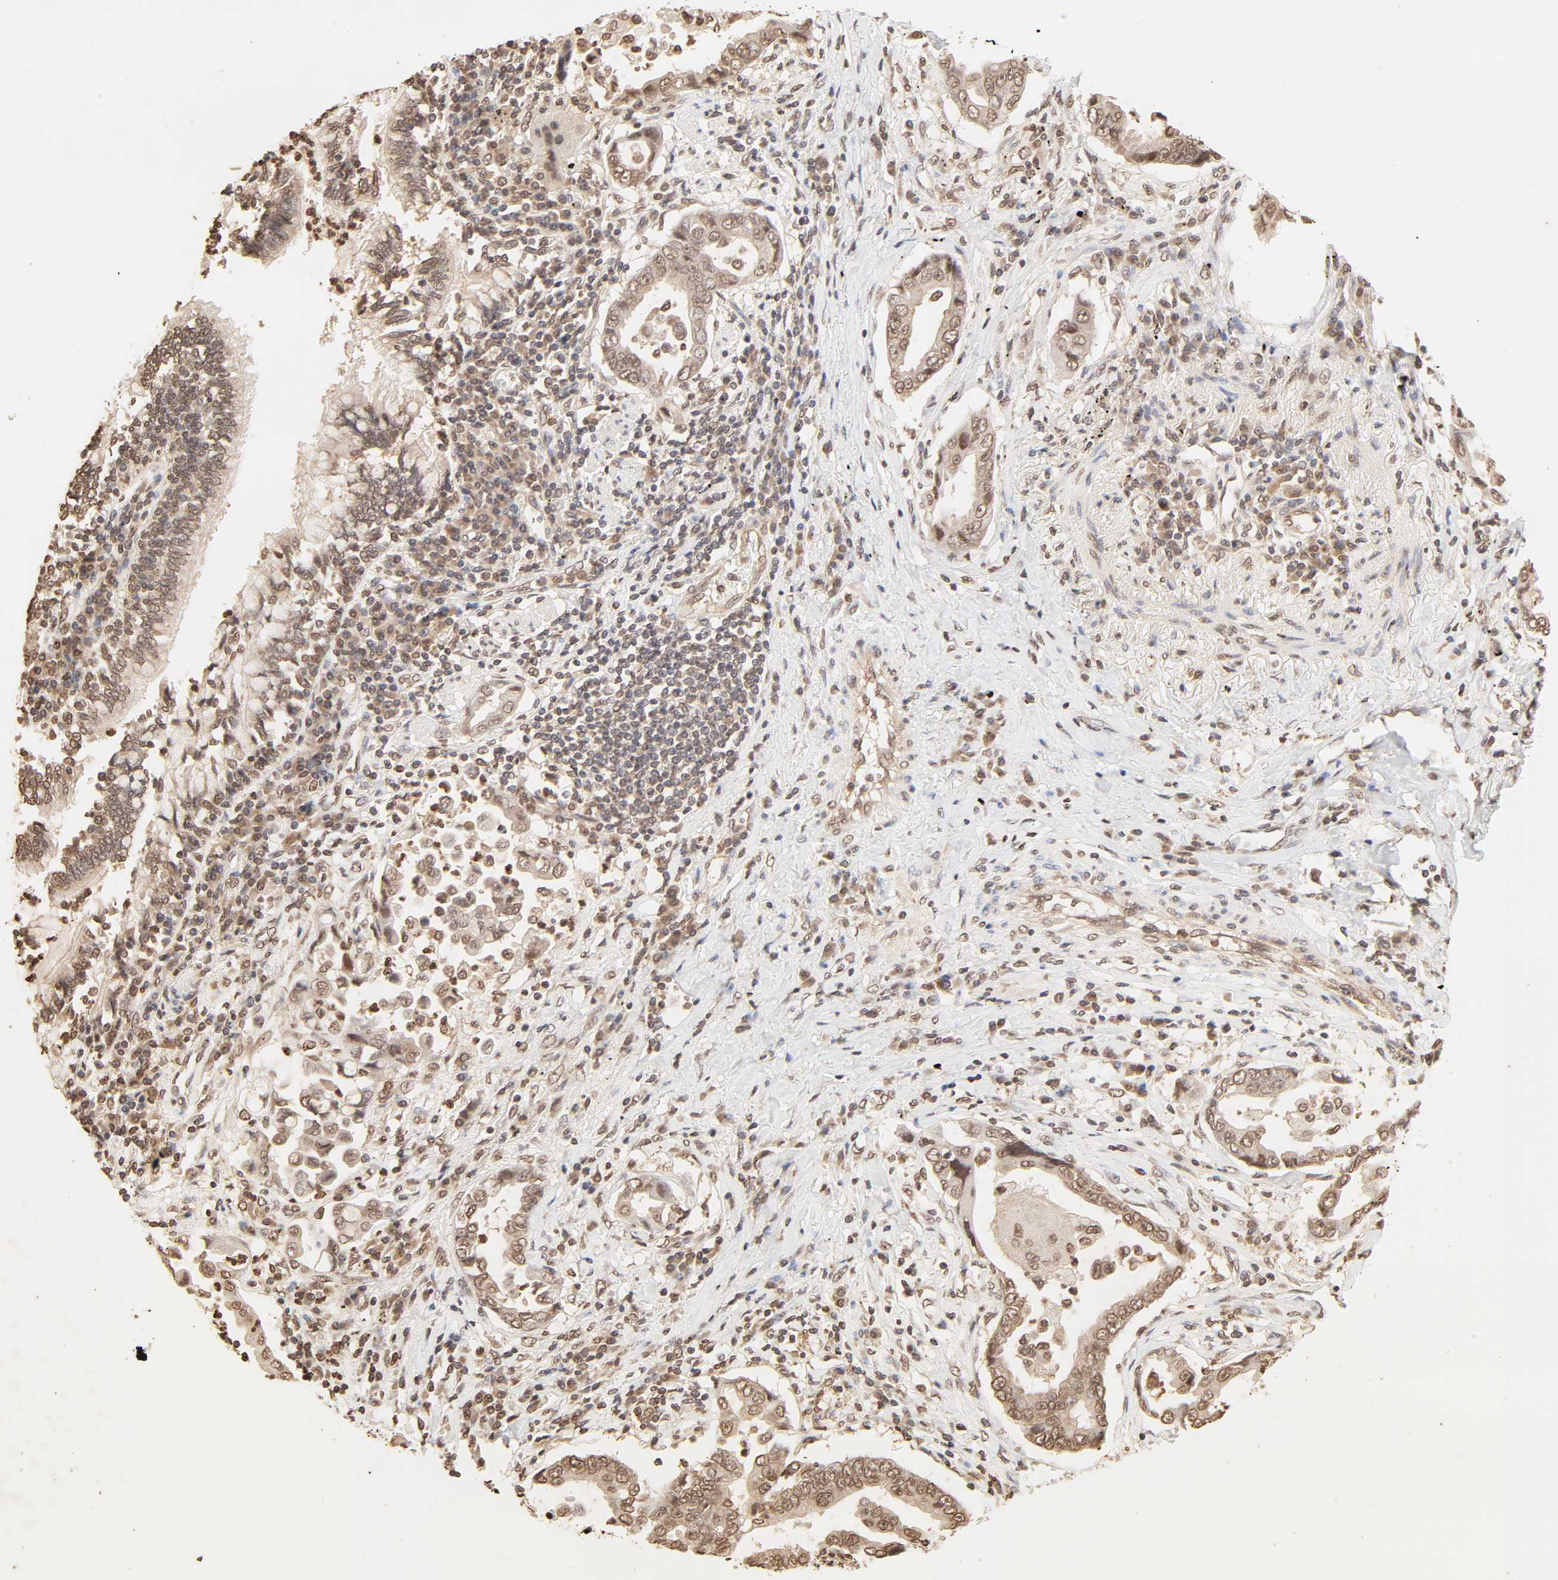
{"staining": {"intensity": "moderate", "quantity": ">75%", "location": "cytoplasmic/membranous,nuclear"}, "tissue": "lung cancer", "cell_type": "Tumor cells", "image_type": "cancer", "snomed": [{"axis": "morphology", "description": "Normal tissue, NOS"}, {"axis": "morphology", "description": "Inflammation, NOS"}, {"axis": "morphology", "description": "Adenocarcinoma, NOS"}, {"axis": "topography", "description": "Lung"}], "caption": "Moderate cytoplasmic/membranous and nuclear protein staining is seen in approximately >75% of tumor cells in lung cancer.", "gene": "TBL1X", "patient": {"sex": "female", "age": 64}}